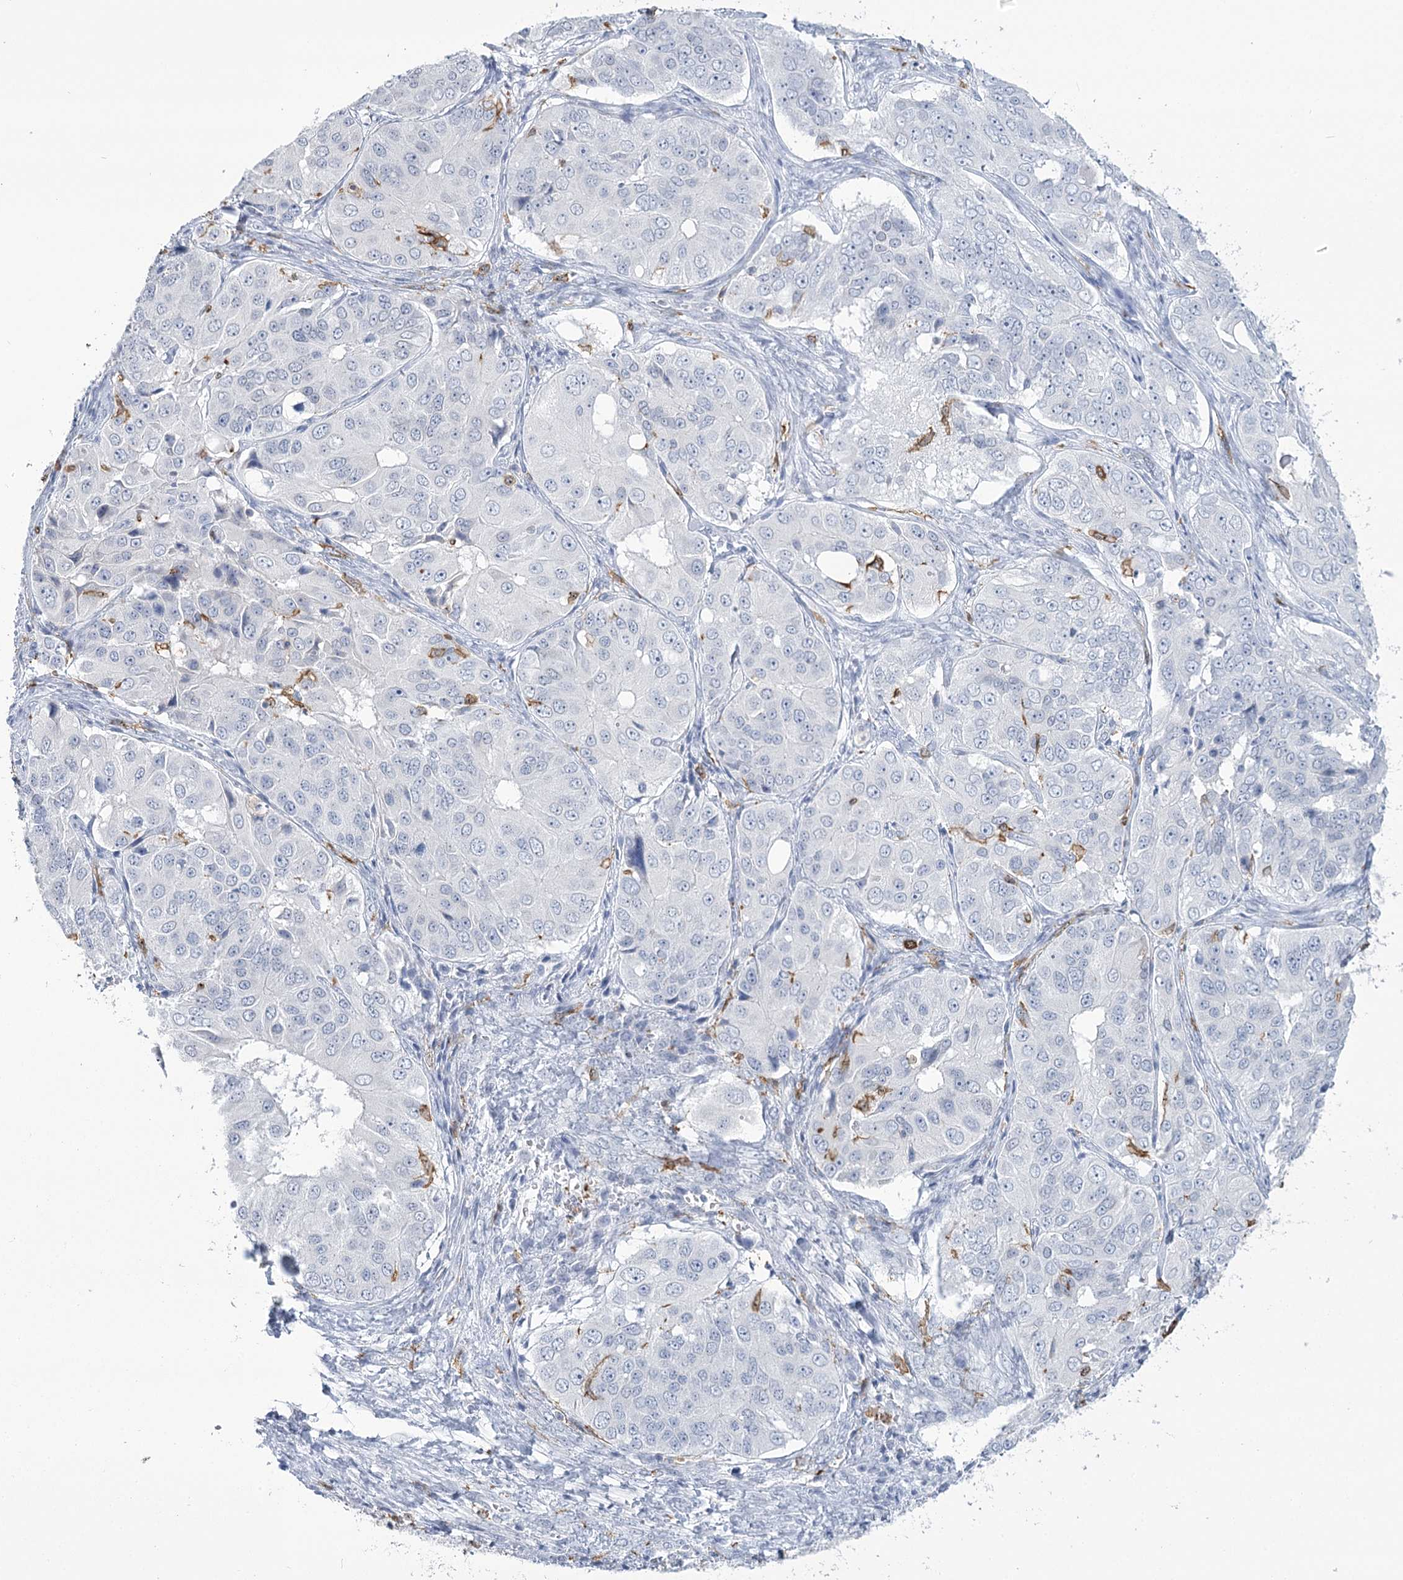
{"staining": {"intensity": "negative", "quantity": "none", "location": "none"}, "tissue": "ovarian cancer", "cell_type": "Tumor cells", "image_type": "cancer", "snomed": [{"axis": "morphology", "description": "Carcinoma, endometroid"}, {"axis": "topography", "description": "Ovary"}], "caption": "Immunohistochemistry photomicrograph of neoplastic tissue: human endometroid carcinoma (ovarian) stained with DAB (3,3'-diaminobenzidine) displays no significant protein expression in tumor cells. (DAB (3,3'-diaminobenzidine) IHC visualized using brightfield microscopy, high magnification).", "gene": "C11orf1", "patient": {"sex": "female", "age": 51}}